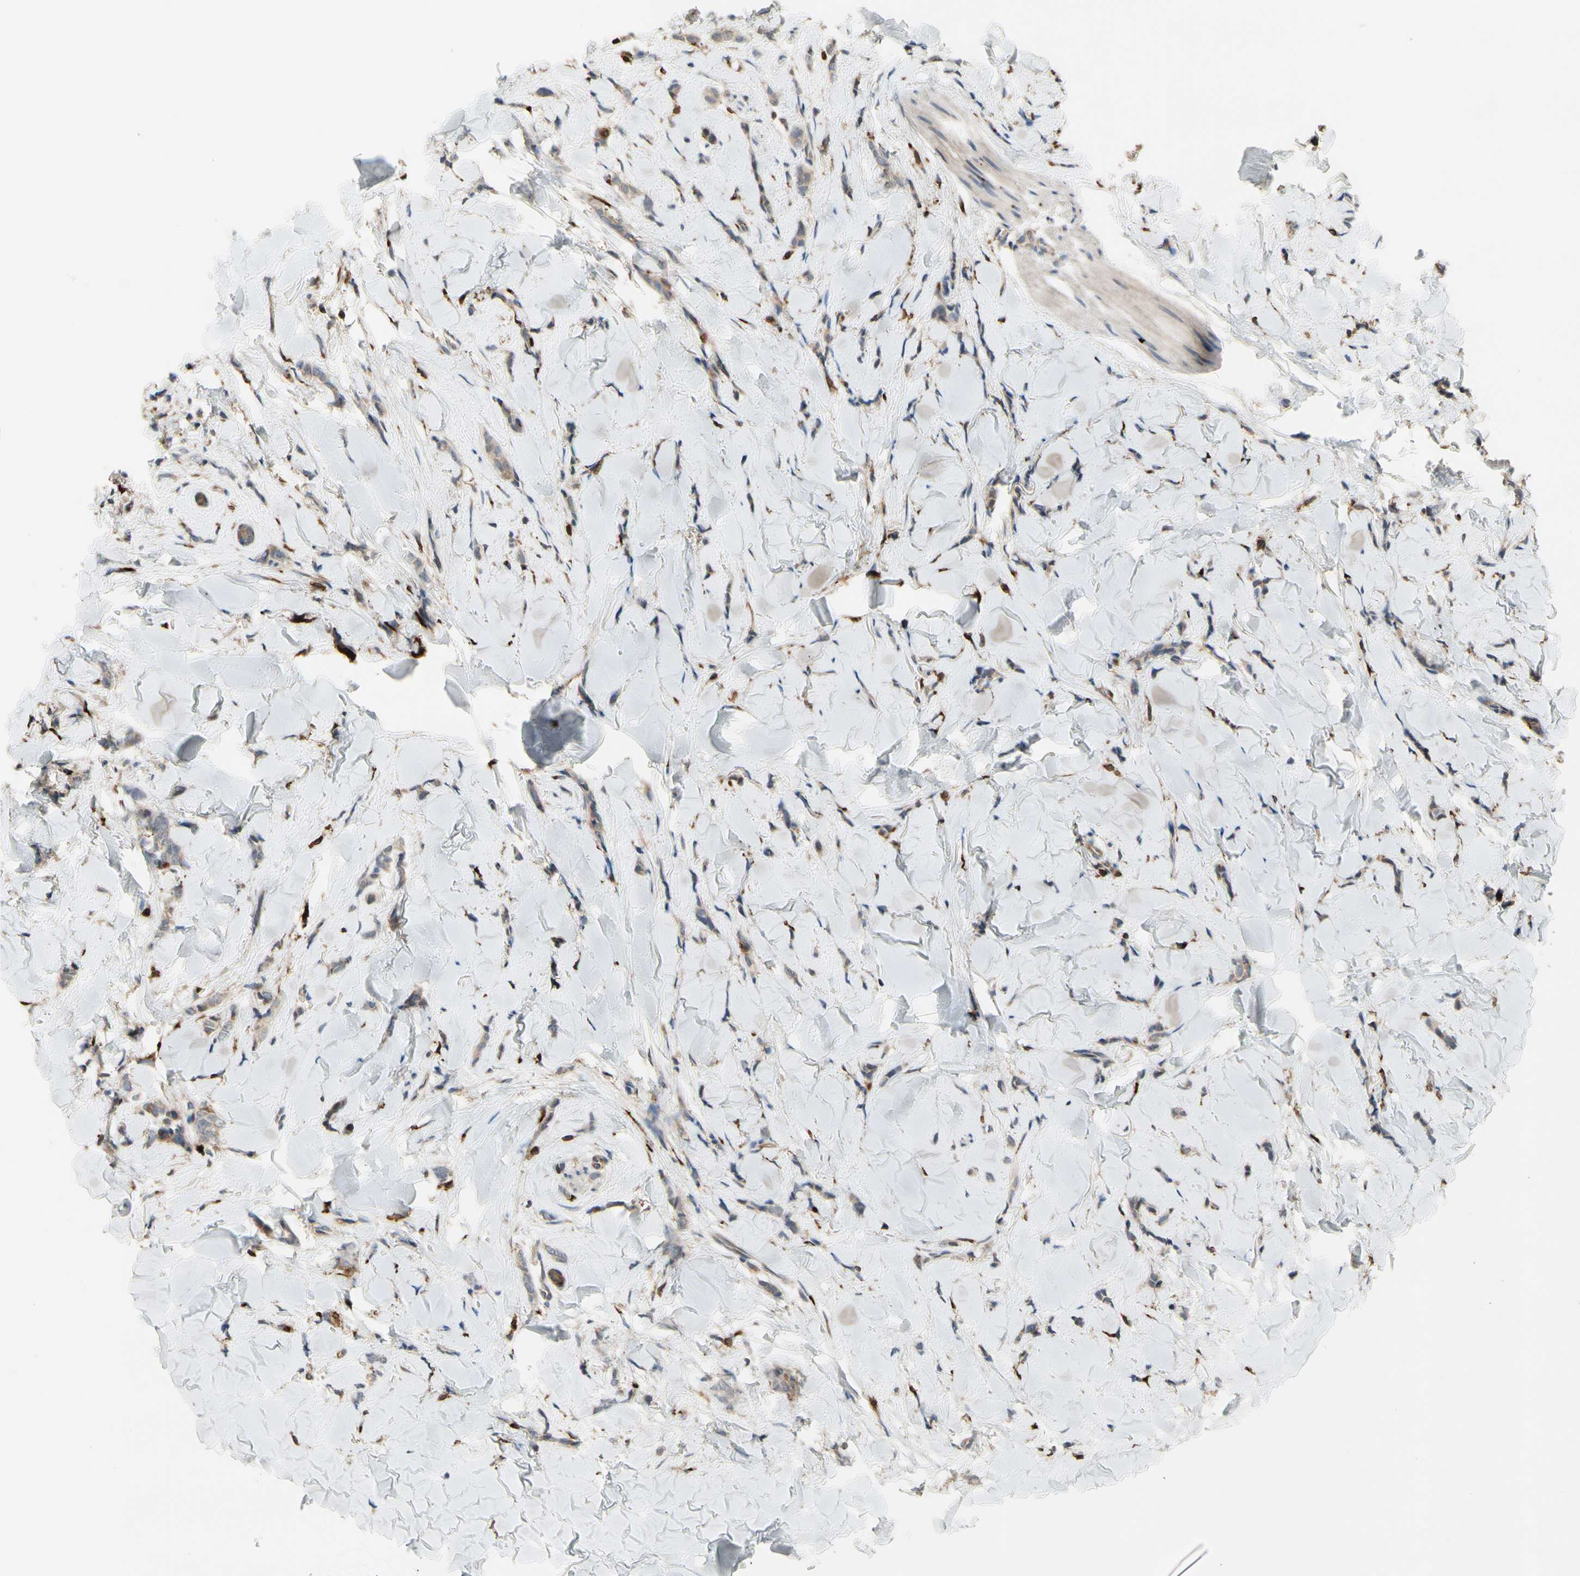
{"staining": {"intensity": "weak", "quantity": "25%-75%", "location": "cytoplasmic/membranous"}, "tissue": "breast cancer", "cell_type": "Tumor cells", "image_type": "cancer", "snomed": [{"axis": "morphology", "description": "Lobular carcinoma"}, {"axis": "topography", "description": "Skin"}, {"axis": "topography", "description": "Breast"}], "caption": "High-magnification brightfield microscopy of breast lobular carcinoma stained with DAB (brown) and counterstained with hematoxylin (blue). tumor cells exhibit weak cytoplasmic/membranous staining is appreciated in about25%-75% of cells.", "gene": "GALNT5", "patient": {"sex": "female", "age": 46}}